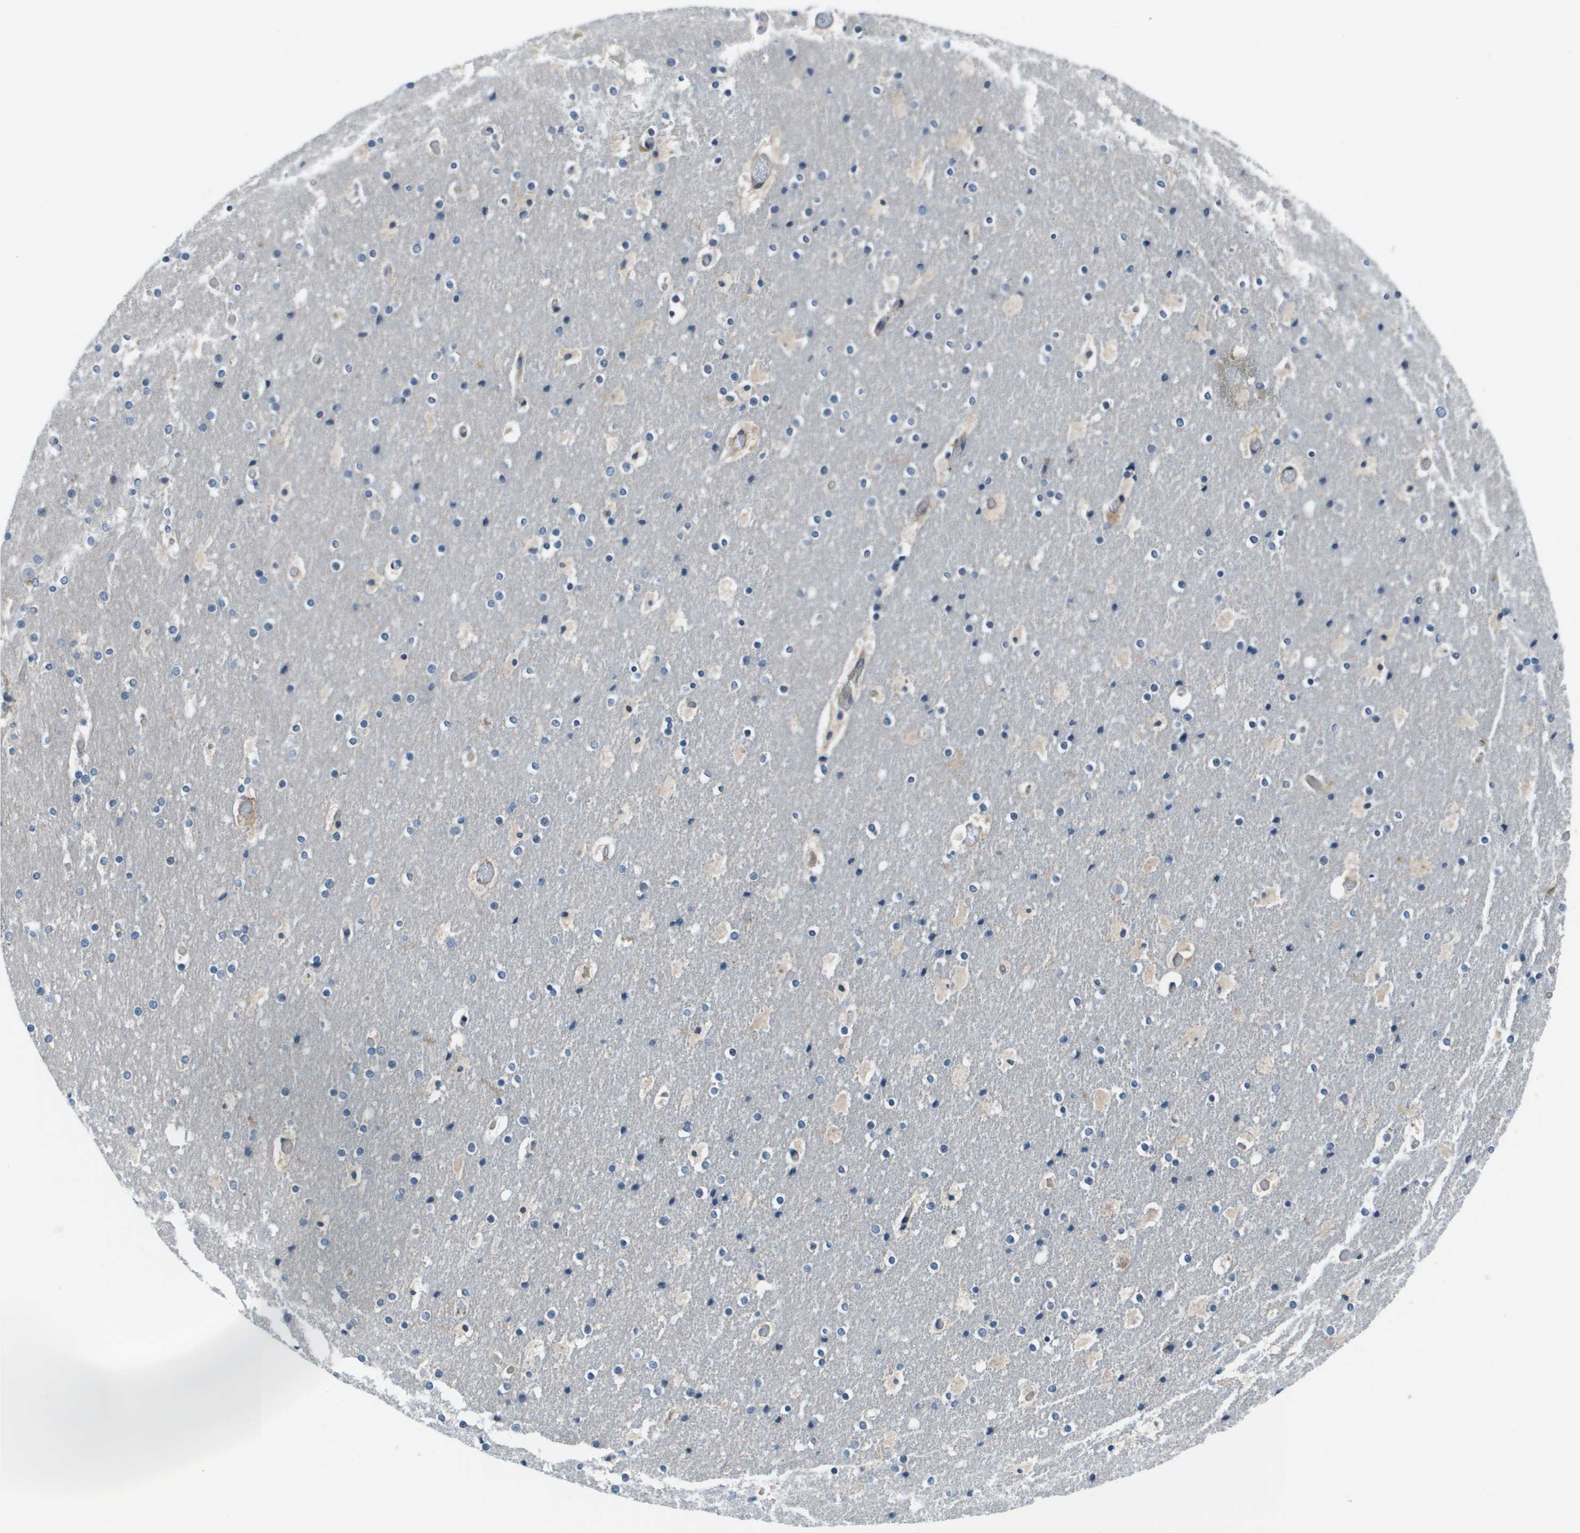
{"staining": {"intensity": "weak", "quantity": ">75%", "location": "cytoplasmic/membranous"}, "tissue": "cerebral cortex", "cell_type": "Endothelial cells", "image_type": "normal", "snomed": [{"axis": "morphology", "description": "Normal tissue, NOS"}, {"axis": "topography", "description": "Cerebral cortex"}], "caption": "A low amount of weak cytoplasmic/membranous expression is identified in approximately >75% of endothelial cells in benign cerebral cortex.", "gene": "PCOLCE", "patient": {"sex": "male", "age": 57}}